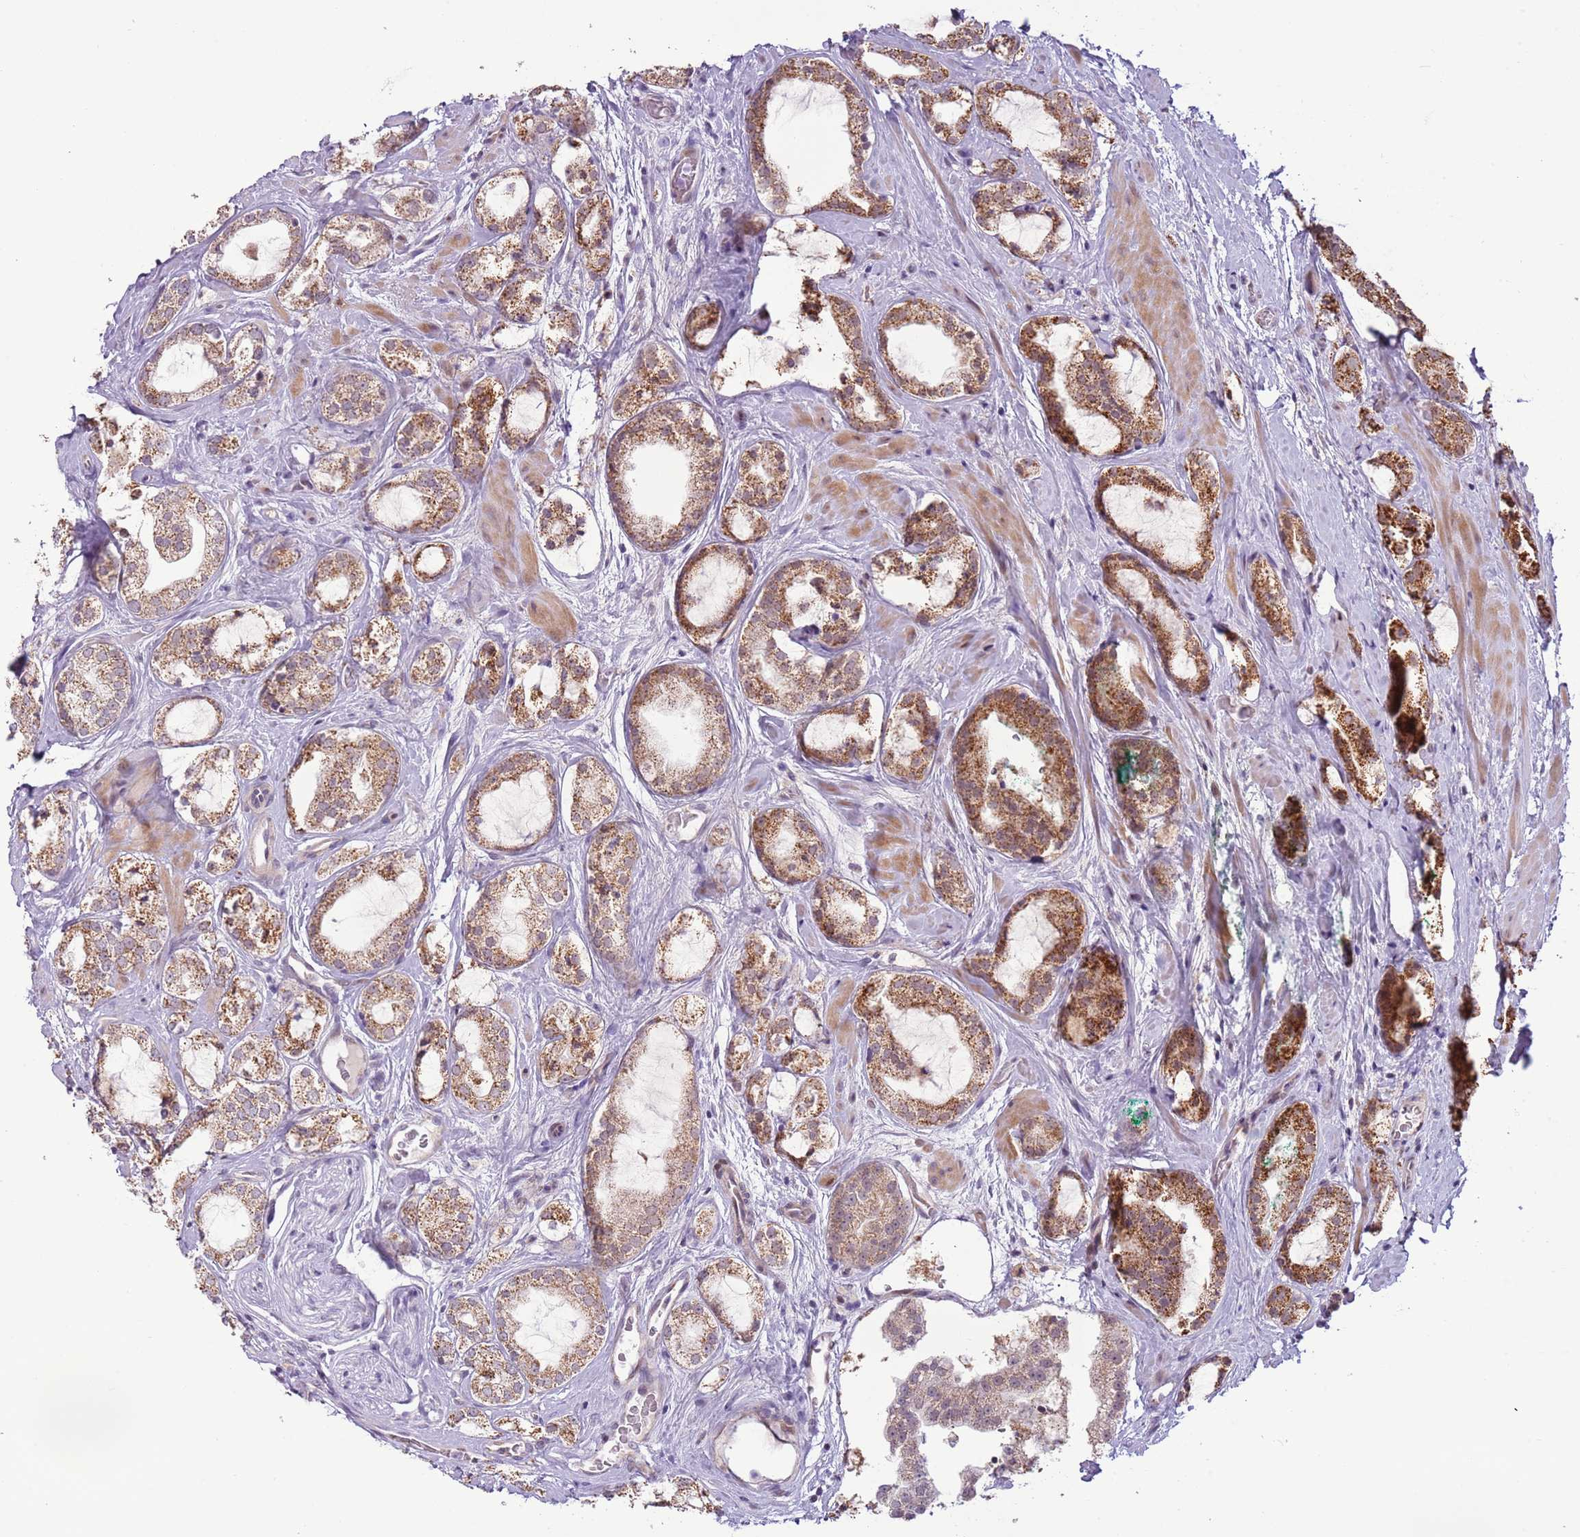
{"staining": {"intensity": "moderate", "quantity": "25%-75%", "location": "cytoplasmic/membranous"}, "tissue": "prostate cancer", "cell_type": "Tumor cells", "image_type": "cancer", "snomed": [{"axis": "morphology", "description": "Adenocarcinoma, High grade"}, {"axis": "topography", "description": "Prostate"}], "caption": "IHC image of neoplastic tissue: prostate cancer stained using immunohistochemistry (IHC) displays medium levels of moderate protein expression localized specifically in the cytoplasmic/membranous of tumor cells, appearing as a cytoplasmic/membranous brown color.", "gene": "MLLT11", "patient": {"sex": "male", "age": 64}}